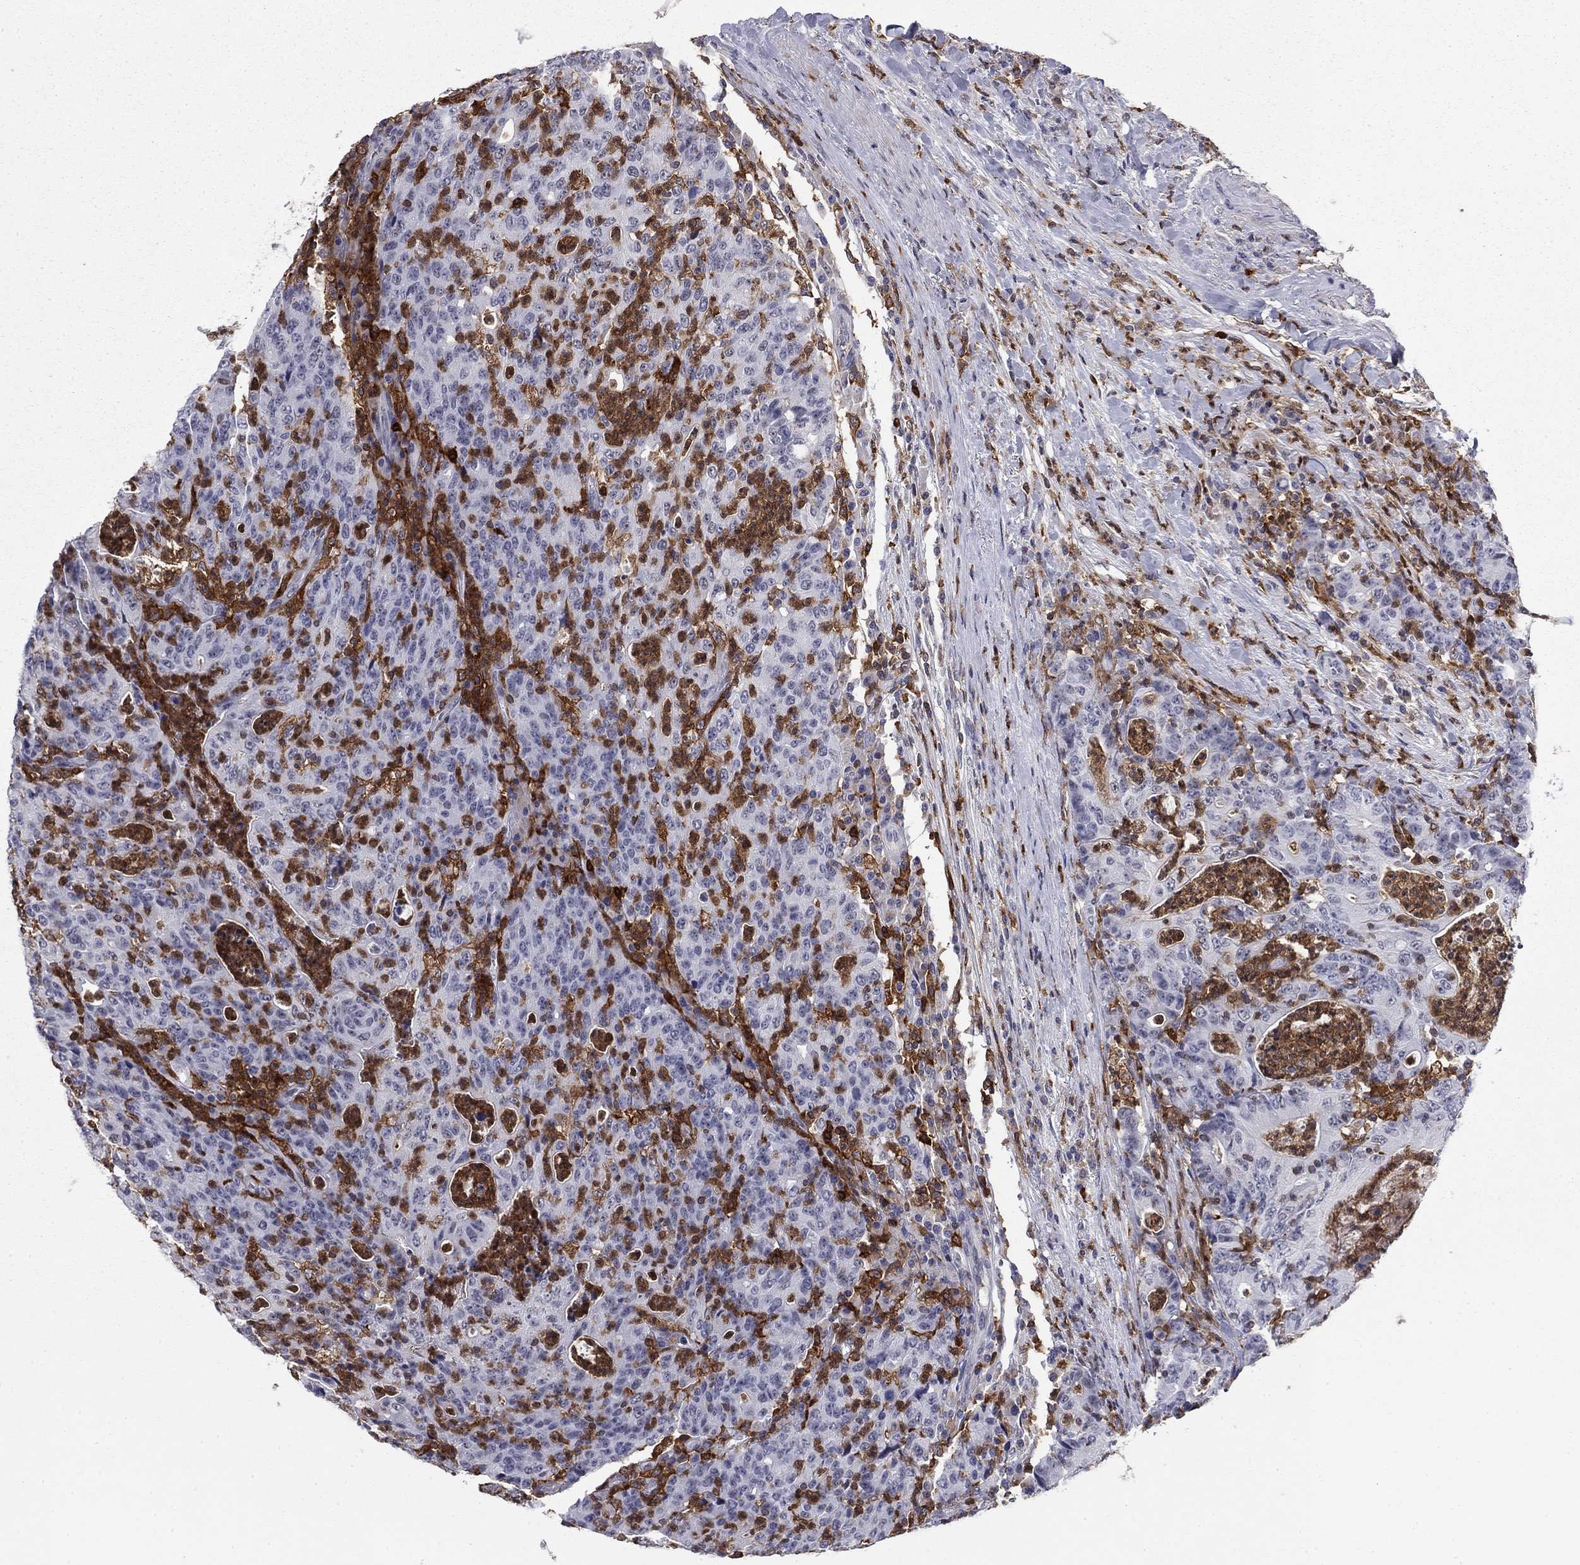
{"staining": {"intensity": "negative", "quantity": "none", "location": "none"}, "tissue": "colorectal cancer", "cell_type": "Tumor cells", "image_type": "cancer", "snomed": [{"axis": "morphology", "description": "Adenocarcinoma, NOS"}, {"axis": "topography", "description": "Colon"}], "caption": "This is an IHC micrograph of colorectal cancer. There is no positivity in tumor cells.", "gene": "PLCB2", "patient": {"sex": "male", "age": 70}}